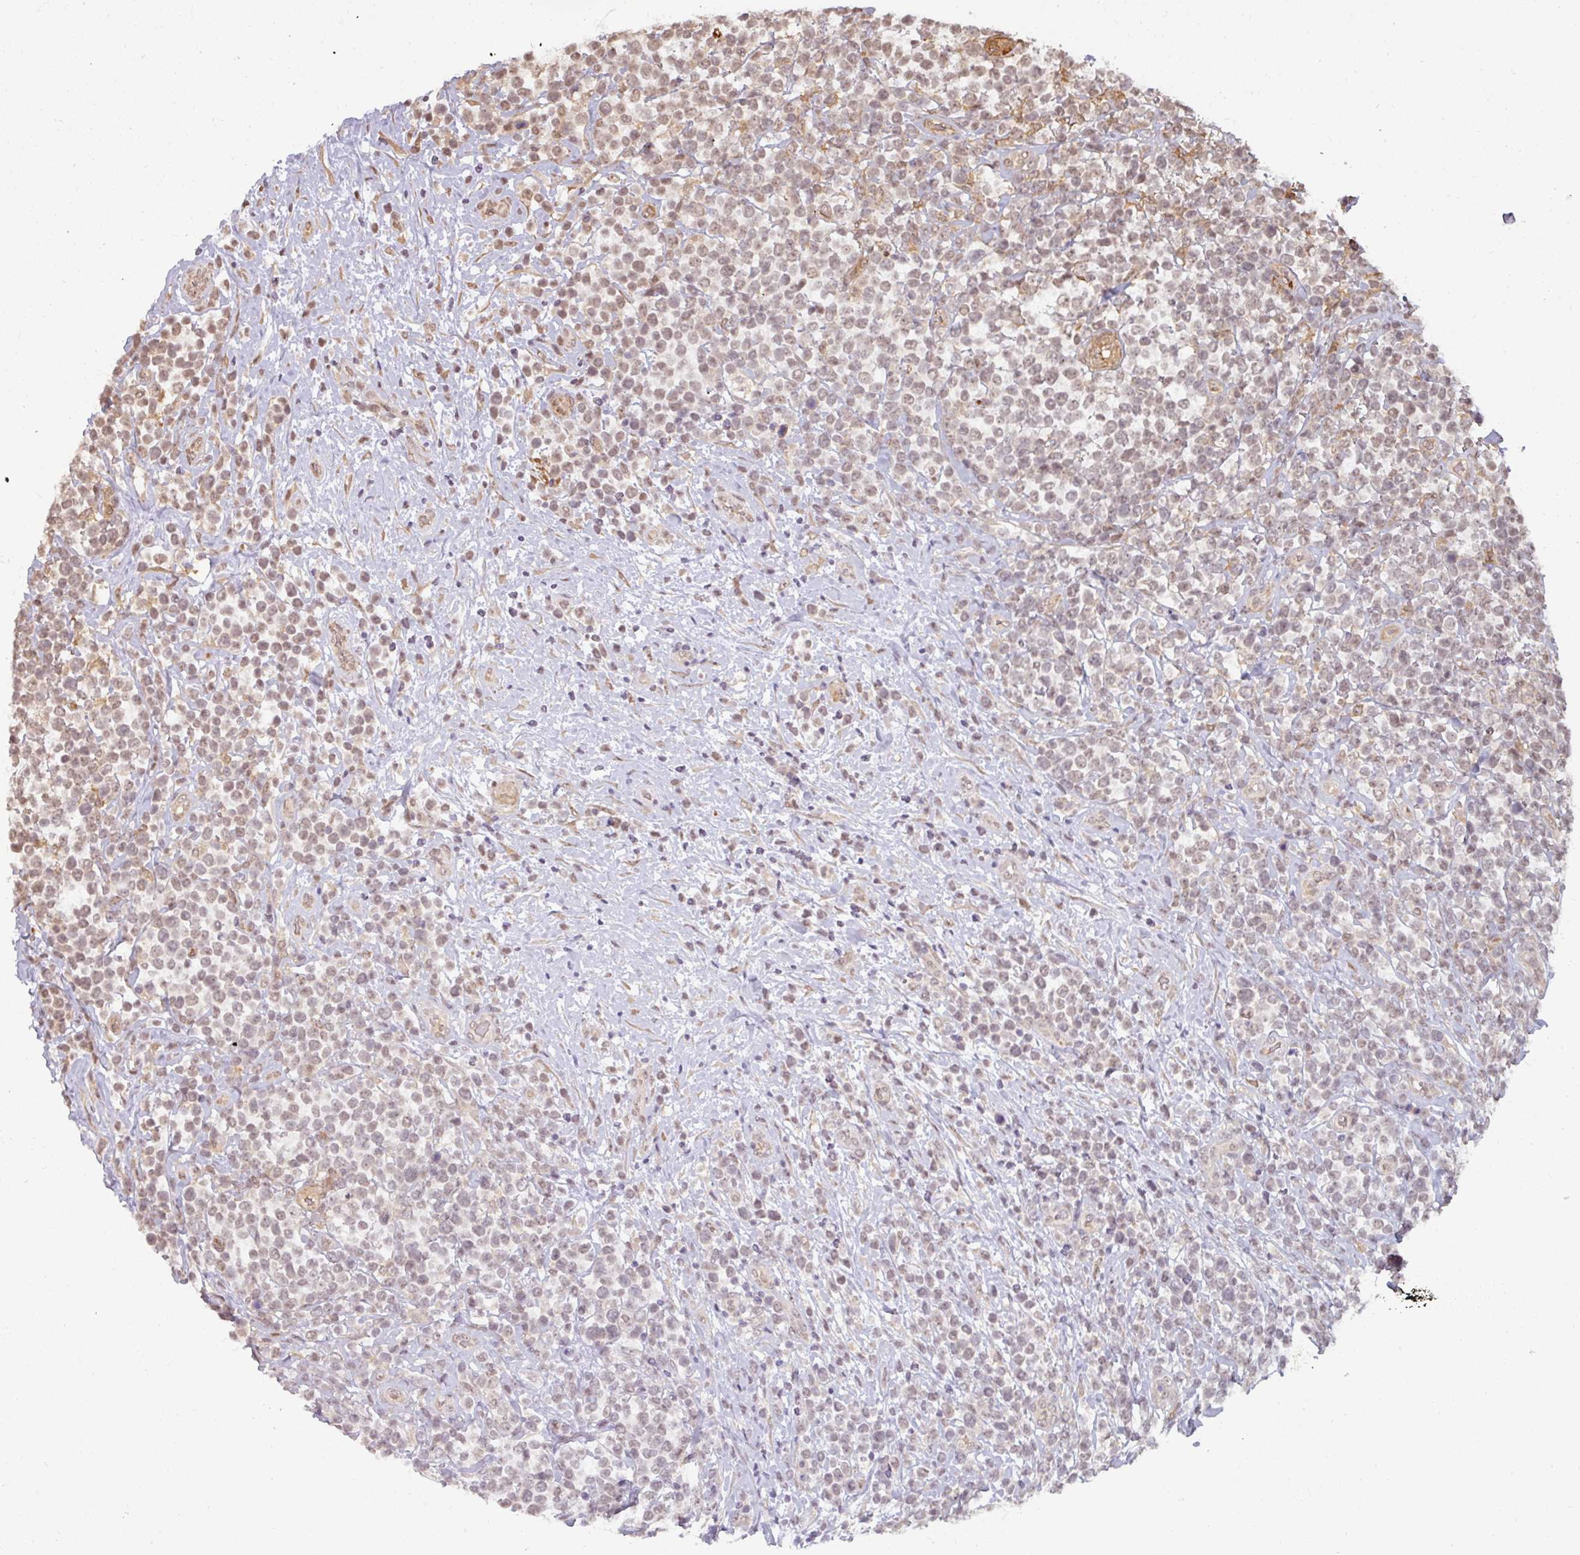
{"staining": {"intensity": "weak", "quantity": "25%-75%", "location": "nuclear"}, "tissue": "lymphoma", "cell_type": "Tumor cells", "image_type": "cancer", "snomed": [{"axis": "morphology", "description": "Malignant lymphoma, non-Hodgkin's type, High grade"}, {"axis": "topography", "description": "Soft tissue"}], "caption": "The micrograph demonstrates staining of malignant lymphoma, non-Hodgkin's type (high-grade), revealing weak nuclear protein expression (brown color) within tumor cells.", "gene": "GTF2H3", "patient": {"sex": "female", "age": 56}}